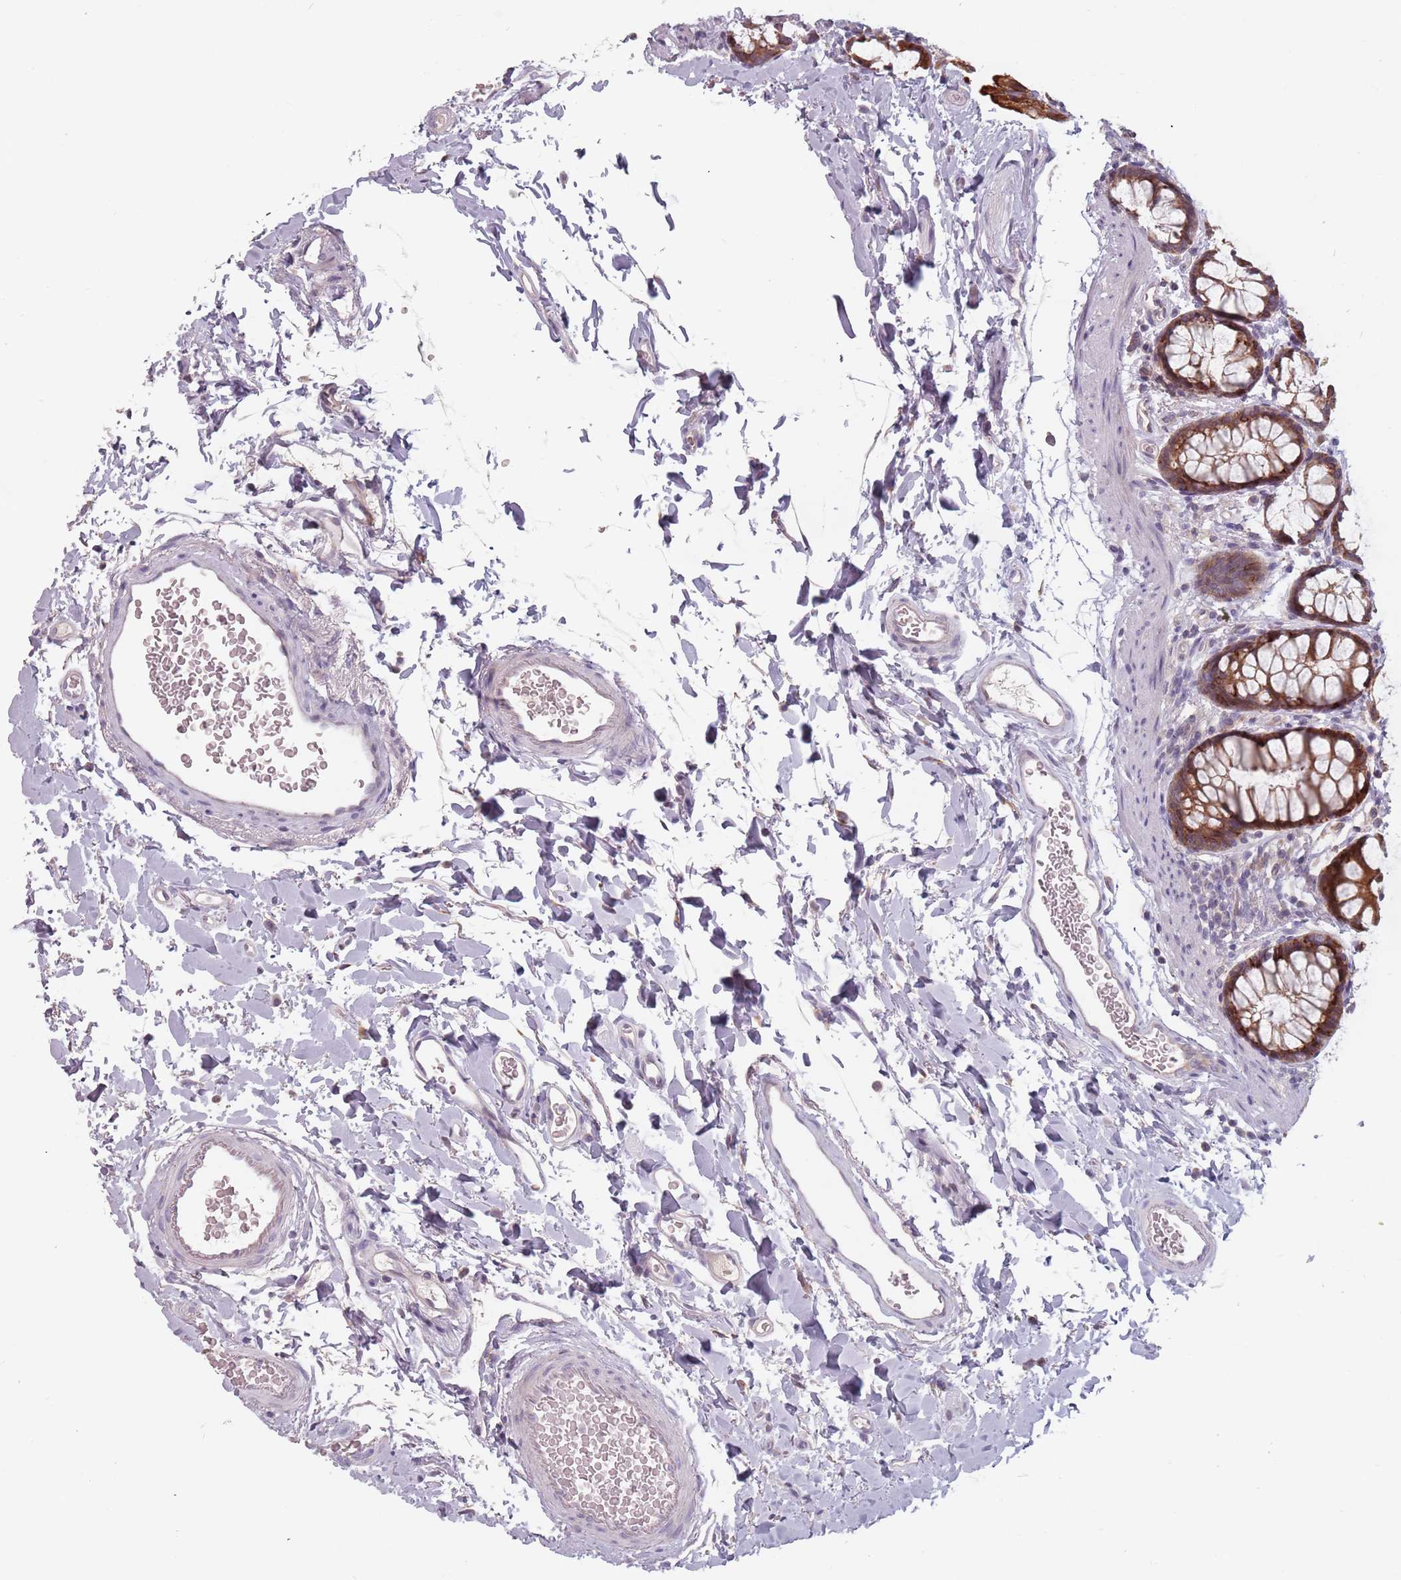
{"staining": {"intensity": "moderate", "quantity": ">75%", "location": "cytoplasmic/membranous"}, "tissue": "rectum", "cell_type": "Glandular cells", "image_type": "normal", "snomed": [{"axis": "morphology", "description": "Normal tissue, NOS"}, {"axis": "topography", "description": "Rectum"}], "caption": "Immunohistochemical staining of normal rectum shows moderate cytoplasmic/membranous protein positivity in about >75% of glandular cells.", "gene": "ADAL", "patient": {"sex": "female", "age": 65}}